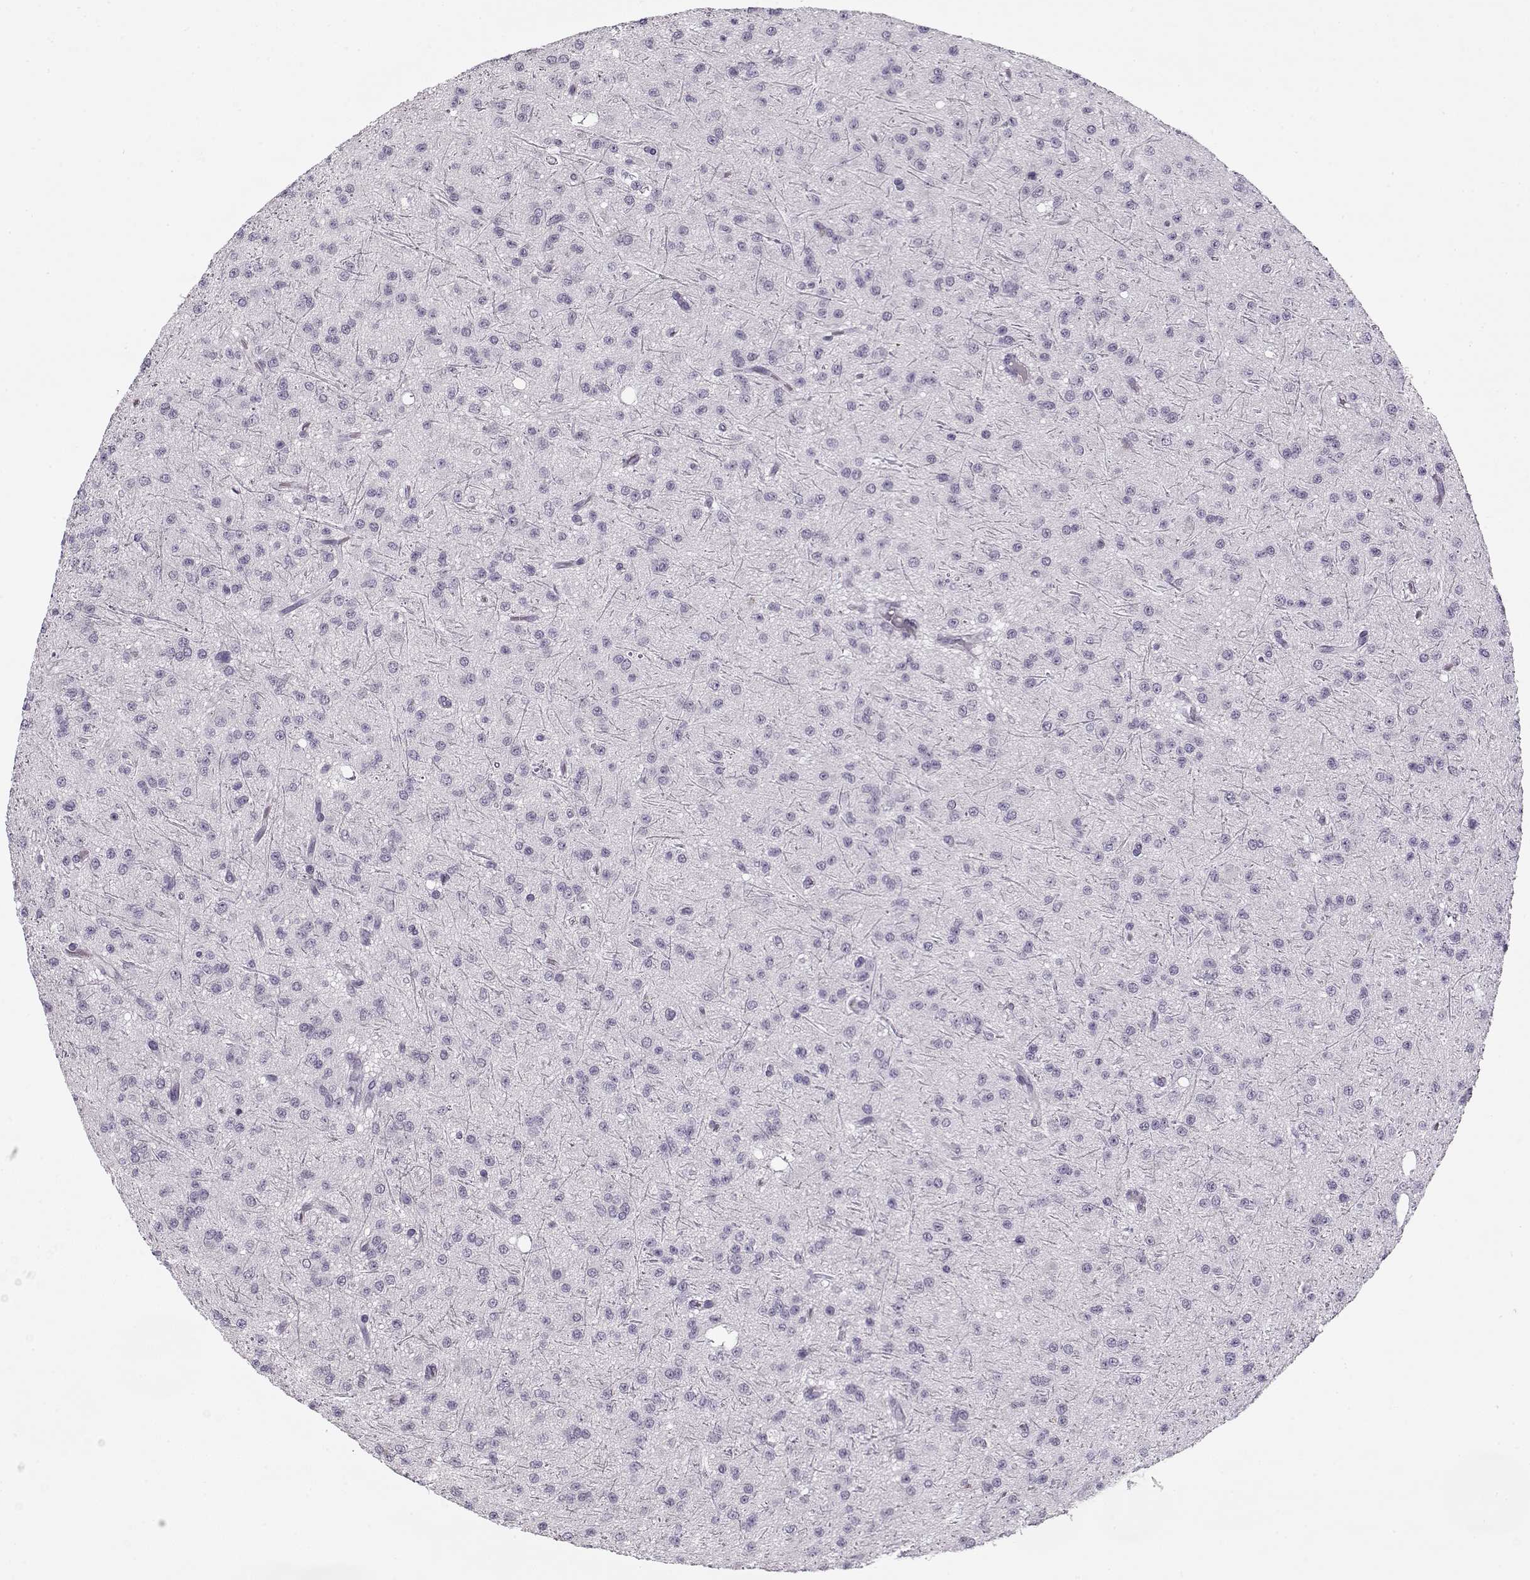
{"staining": {"intensity": "negative", "quantity": "none", "location": "none"}, "tissue": "glioma", "cell_type": "Tumor cells", "image_type": "cancer", "snomed": [{"axis": "morphology", "description": "Glioma, malignant, Low grade"}, {"axis": "topography", "description": "Brain"}], "caption": "A micrograph of human low-grade glioma (malignant) is negative for staining in tumor cells.", "gene": "PNMT", "patient": {"sex": "male", "age": 27}}